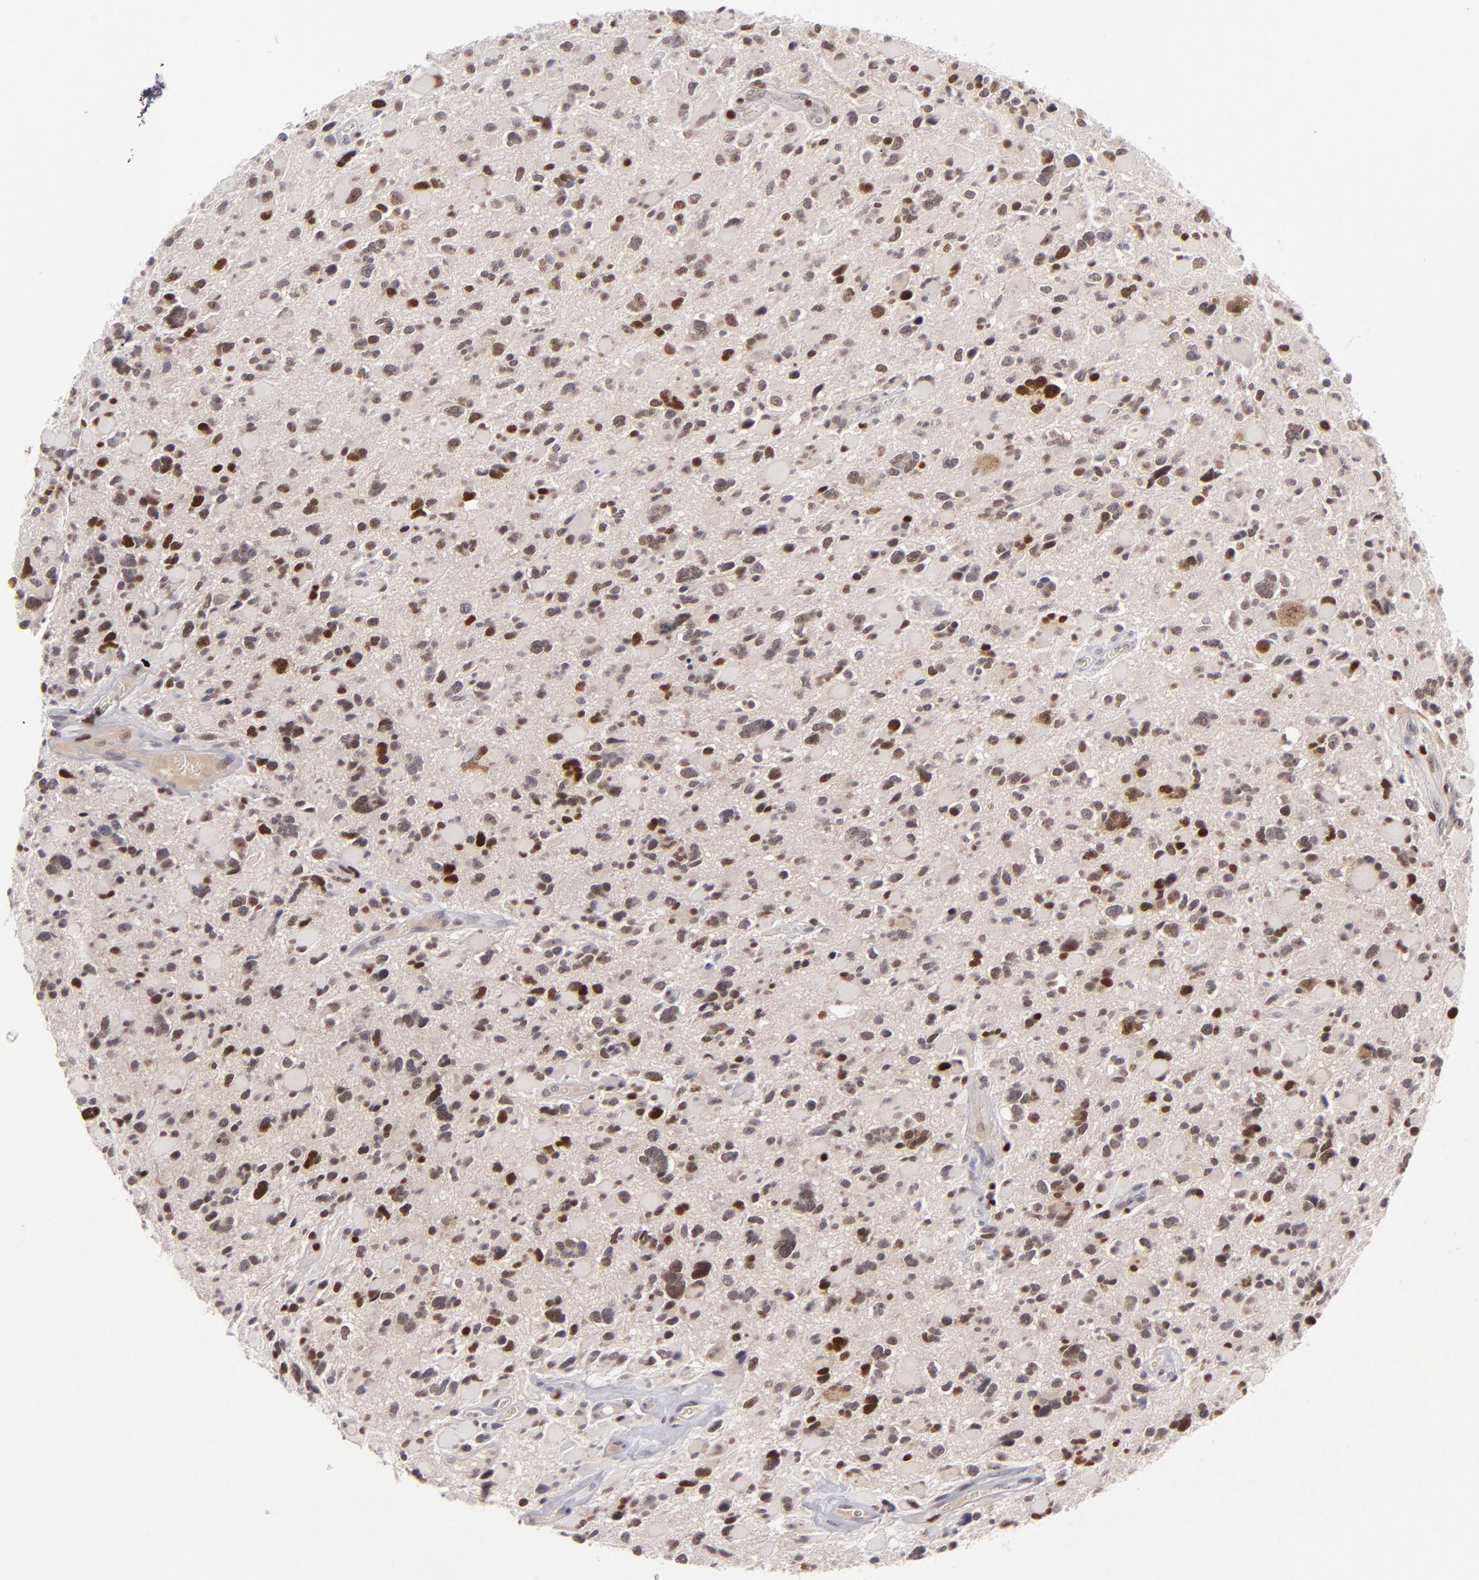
{"staining": {"intensity": "strong", "quantity": "25%-75%", "location": "nuclear"}, "tissue": "glioma", "cell_type": "Tumor cells", "image_type": "cancer", "snomed": [{"axis": "morphology", "description": "Glioma, malignant, High grade"}, {"axis": "topography", "description": "Brain"}], "caption": "DAB immunohistochemical staining of human high-grade glioma (malignant) reveals strong nuclear protein staining in about 25%-75% of tumor cells.", "gene": "FEN1", "patient": {"sex": "female", "age": 37}}